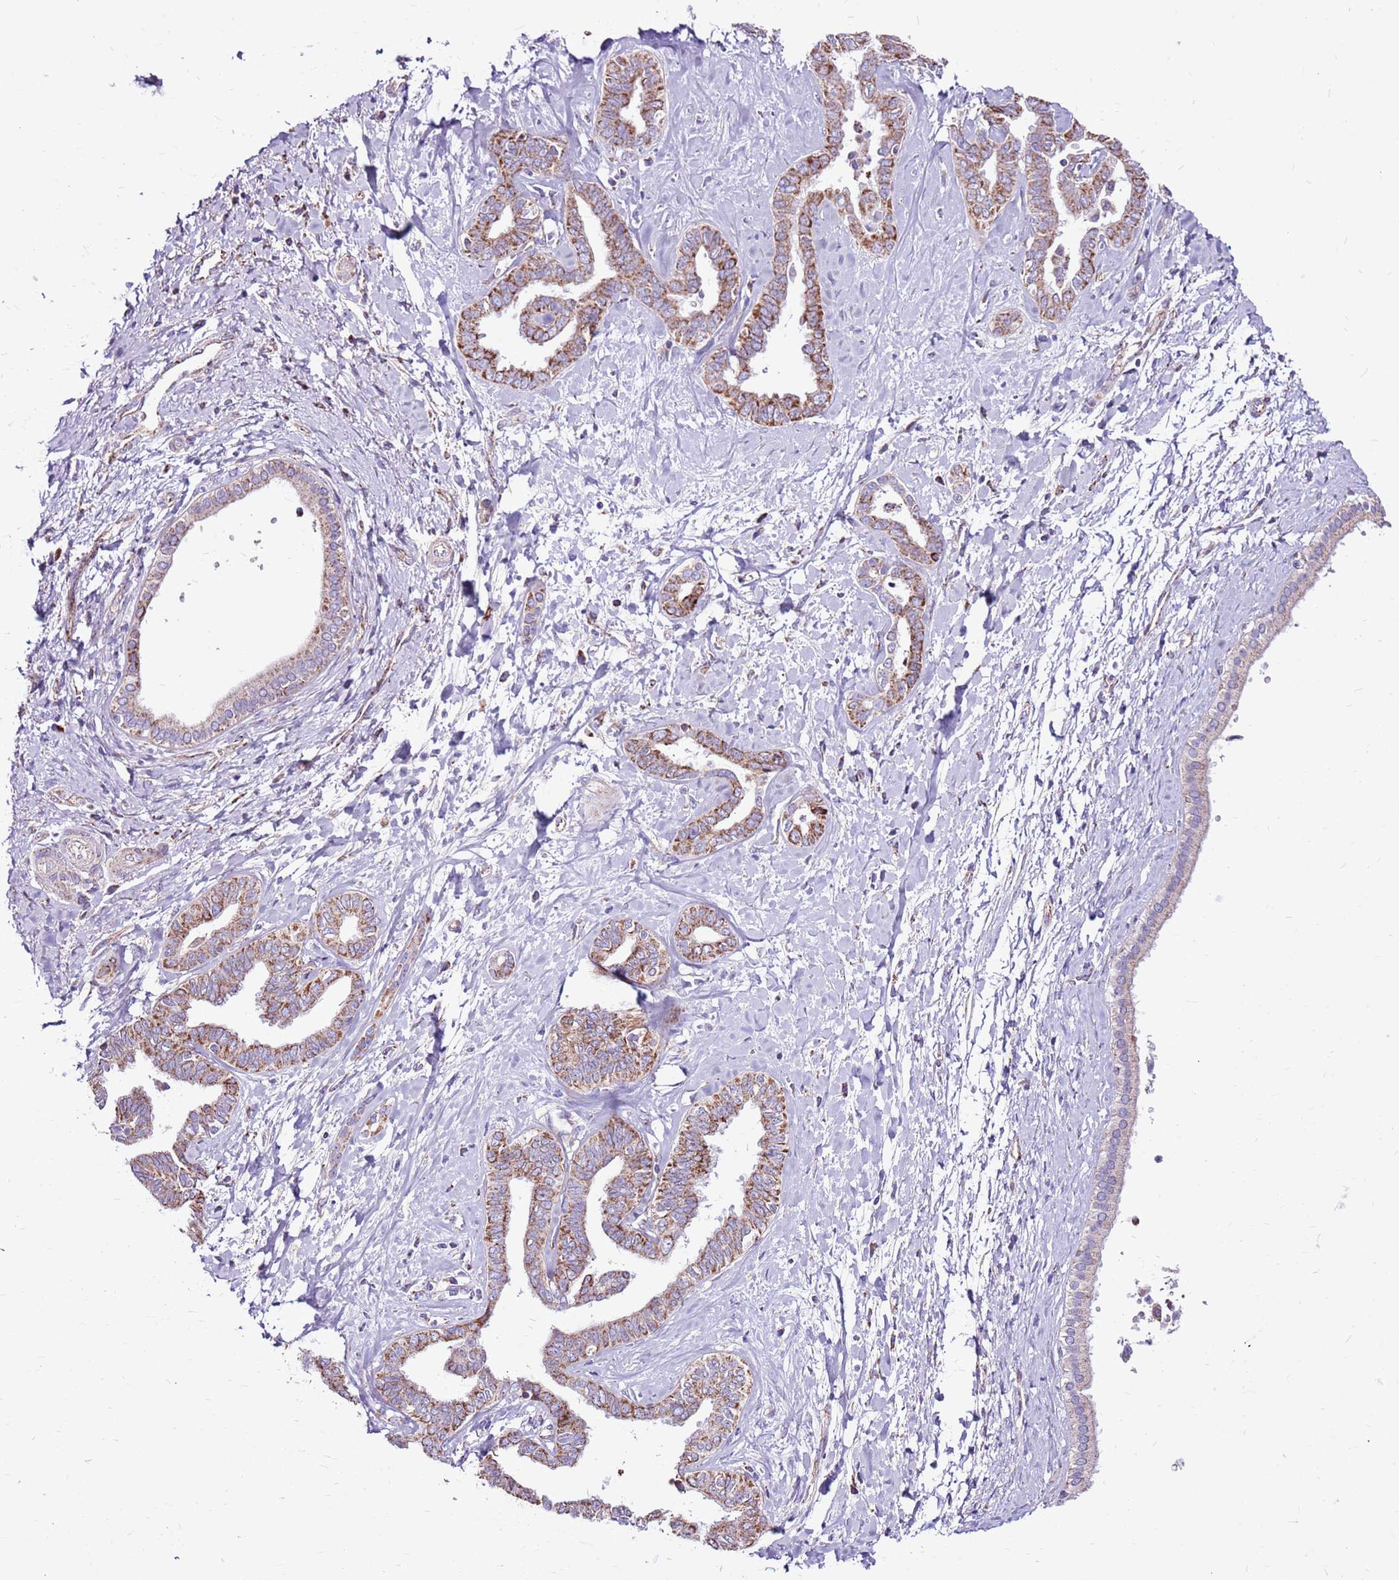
{"staining": {"intensity": "moderate", "quantity": "25%-75%", "location": "cytoplasmic/membranous"}, "tissue": "liver cancer", "cell_type": "Tumor cells", "image_type": "cancer", "snomed": [{"axis": "morphology", "description": "Cholangiocarcinoma"}, {"axis": "topography", "description": "Liver"}], "caption": "Immunohistochemistry micrograph of neoplastic tissue: human cholangiocarcinoma (liver) stained using IHC demonstrates medium levels of moderate protein expression localized specifically in the cytoplasmic/membranous of tumor cells, appearing as a cytoplasmic/membranous brown color.", "gene": "HECTD4", "patient": {"sex": "female", "age": 77}}